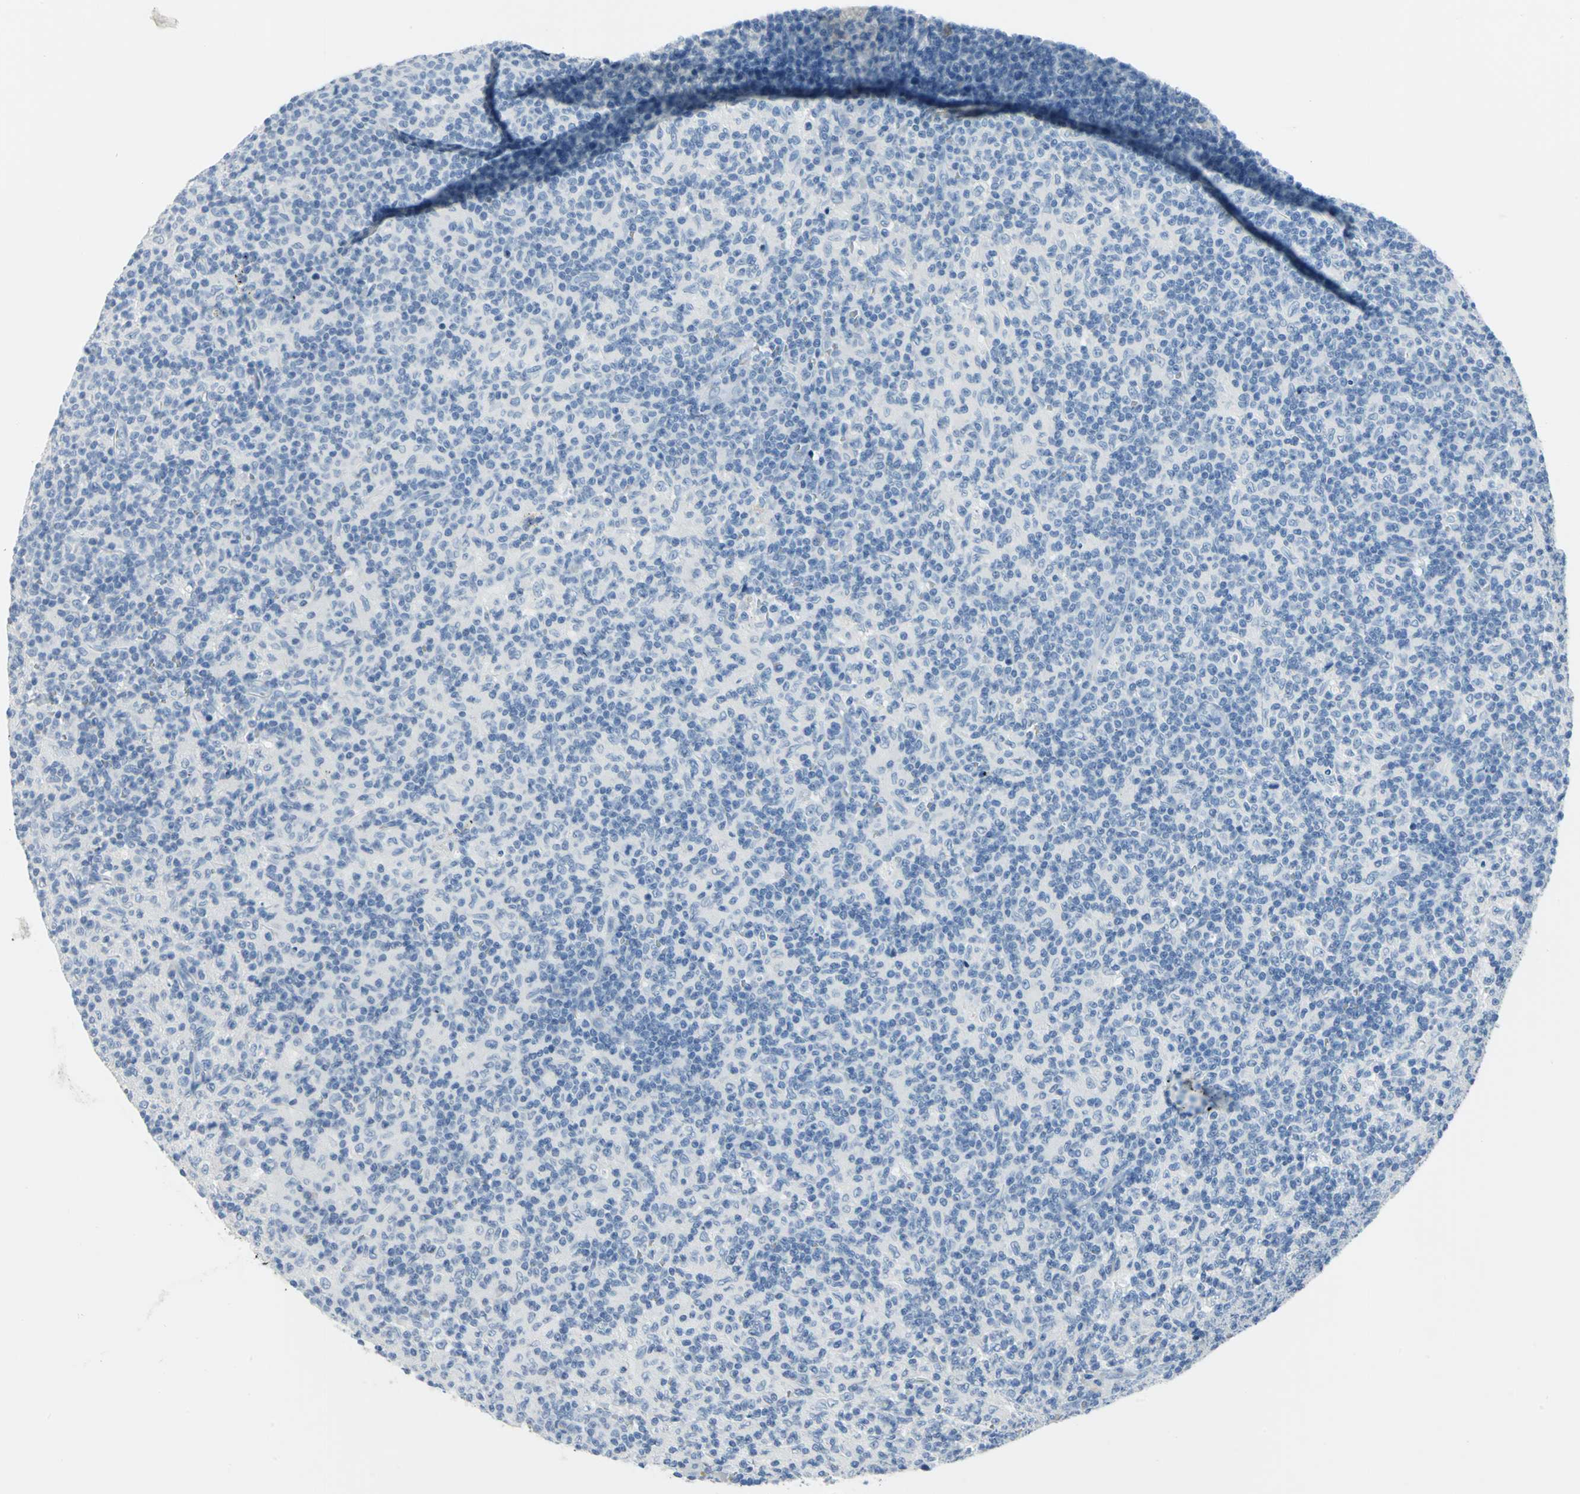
{"staining": {"intensity": "negative", "quantity": "none", "location": "none"}, "tissue": "lymph node", "cell_type": "Germinal center cells", "image_type": "normal", "snomed": [{"axis": "morphology", "description": "Normal tissue, NOS"}, {"axis": "morphology", "description": "Inflammation, NOS"}, {"axis": "topography", "description": "Lymph node"}], "caption": "High power microscopy image of an immunohistochemistry (IHC) micrograph of benign lymph node, revealing no significant positivity in germinal center cells. The staining was performed using DAB to visualize the protein expression in brown, while the nuclei were stained in blue with hematoxylin (Magnification: 20x).", "gene": "PKLR", "patient": {"sex": "male", "age": 55}}